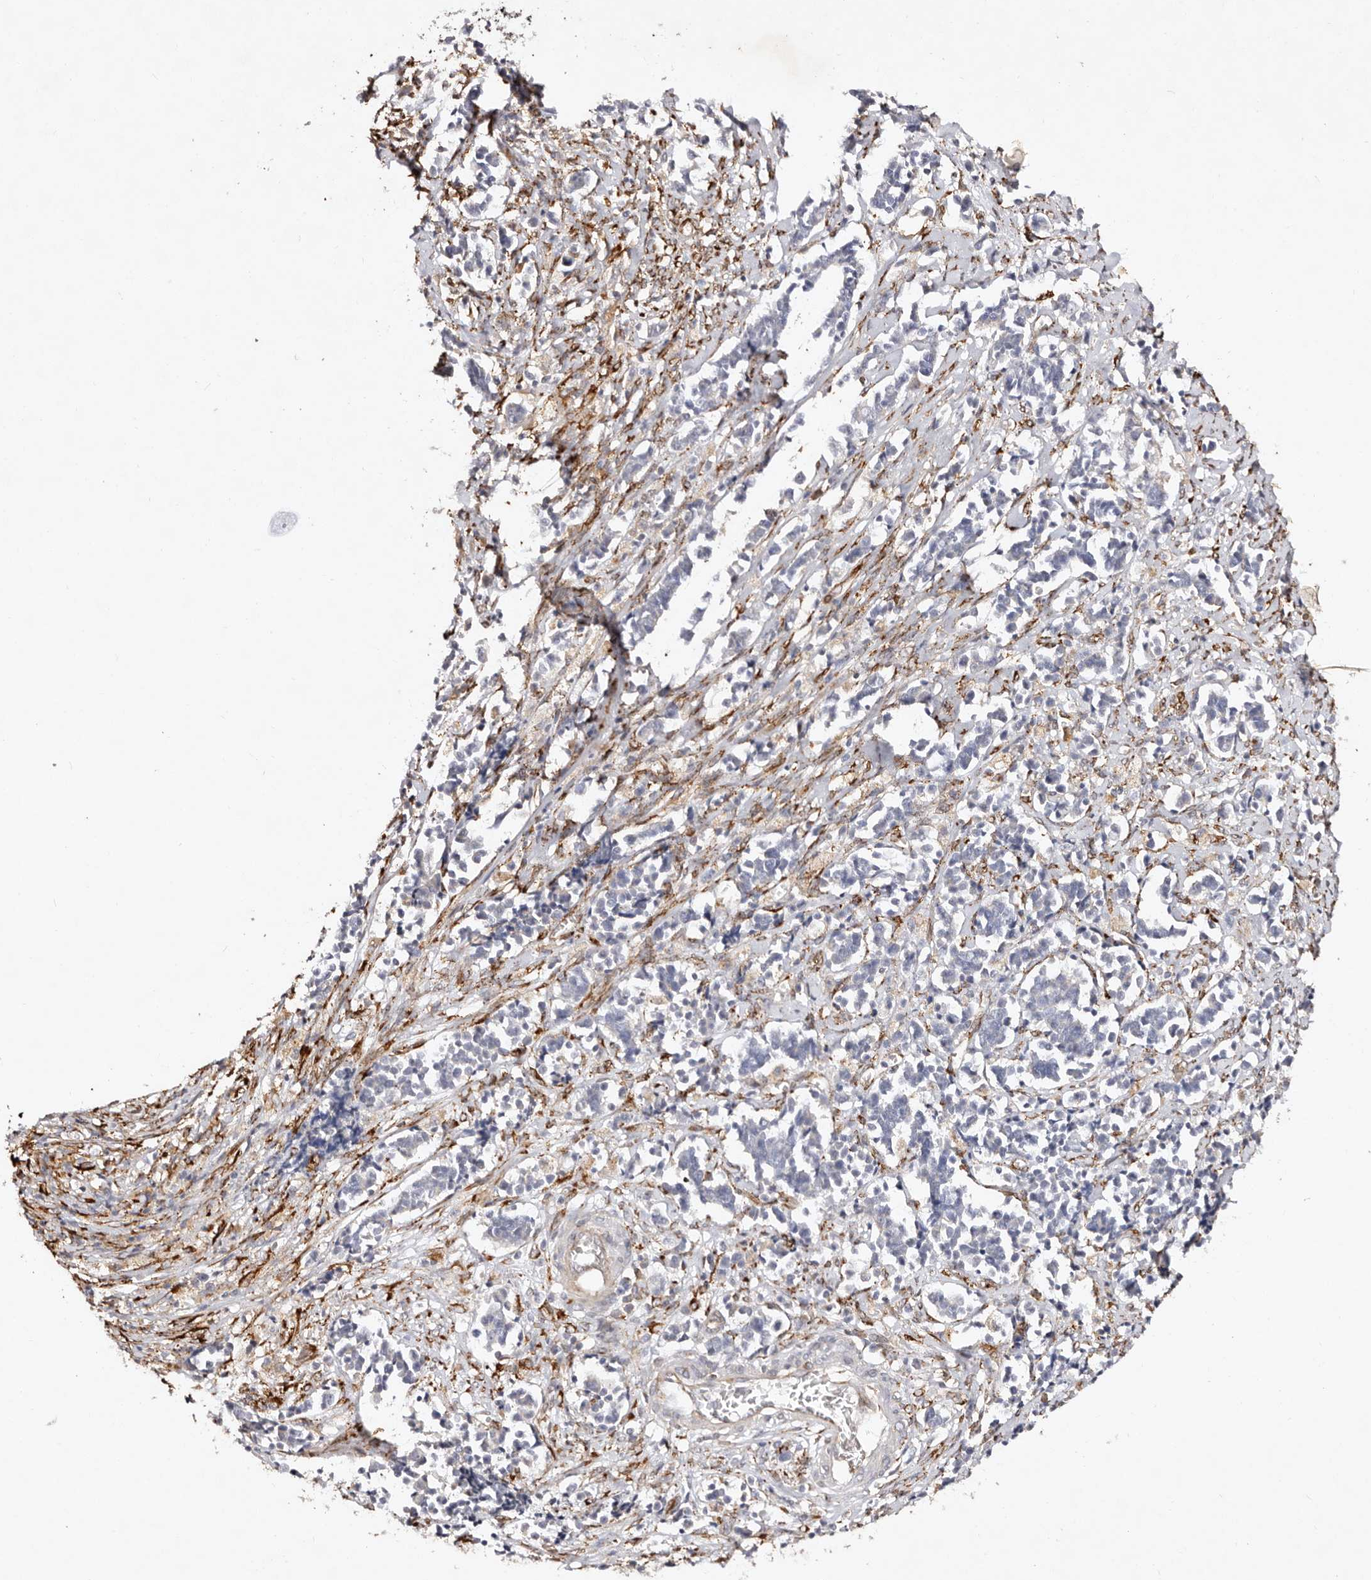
{"staining": {"intensity": "negative", "quantity": "none", "location": "none"}, "tissue": "cervical cancer", "cell_type": "Tumor cells", "image_type": "cancer", "snomed": [{"axis": "morphology", "description": "Normal tissue, NOS"}, {"axis": "morphology", "description": "Squamous cell carcinoma, NOS"}, {"axis": "topography", "description": "Cervix"}], "caption": "Human cervical squamous cell carcinoma stained for a protein using immunohistochemistry shows no expression in tumor cells.", "gene": "SERPINH1", "patient": {"sex": "female", "age": 35}}